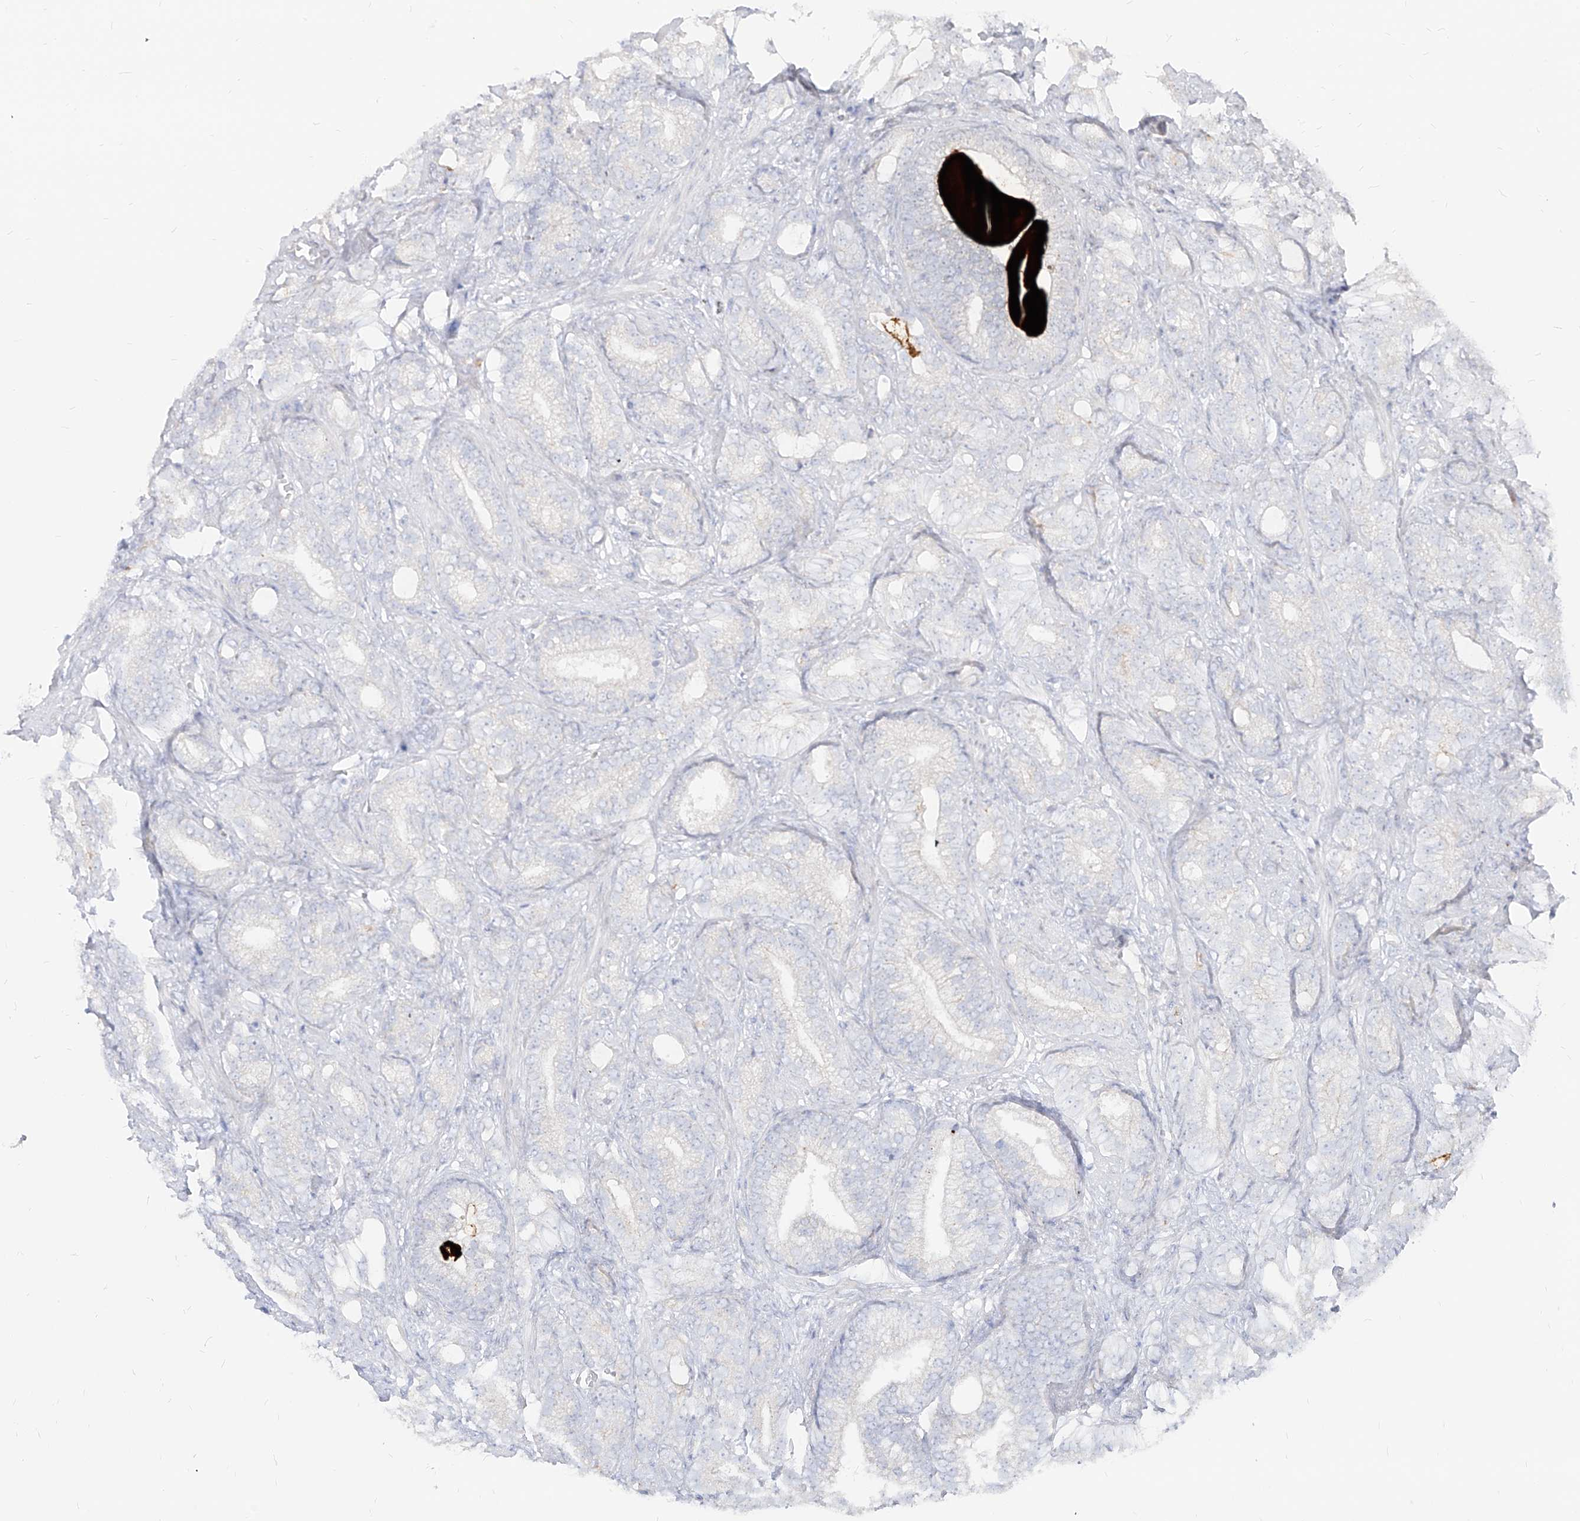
{"staining": {"intensity": "negative", "quantity": "none", "location": "none"}, "tissue": "prostate cancer", "cell_type": "Tumor cells", "image_type": "cancer", "snomed": [{"axis": "morphology", "description": "Adenocarcinoma, High grade"}, {"axis": "topography", "description": "Prostate and seminal vesicle, NOS"}], "caption": "Immunohistochemistry (IHC) of prostate cancer reveals no staining in tumor cells.", "gene": "RBFOX3", "patient": {"sex": "male", "age": 67}}